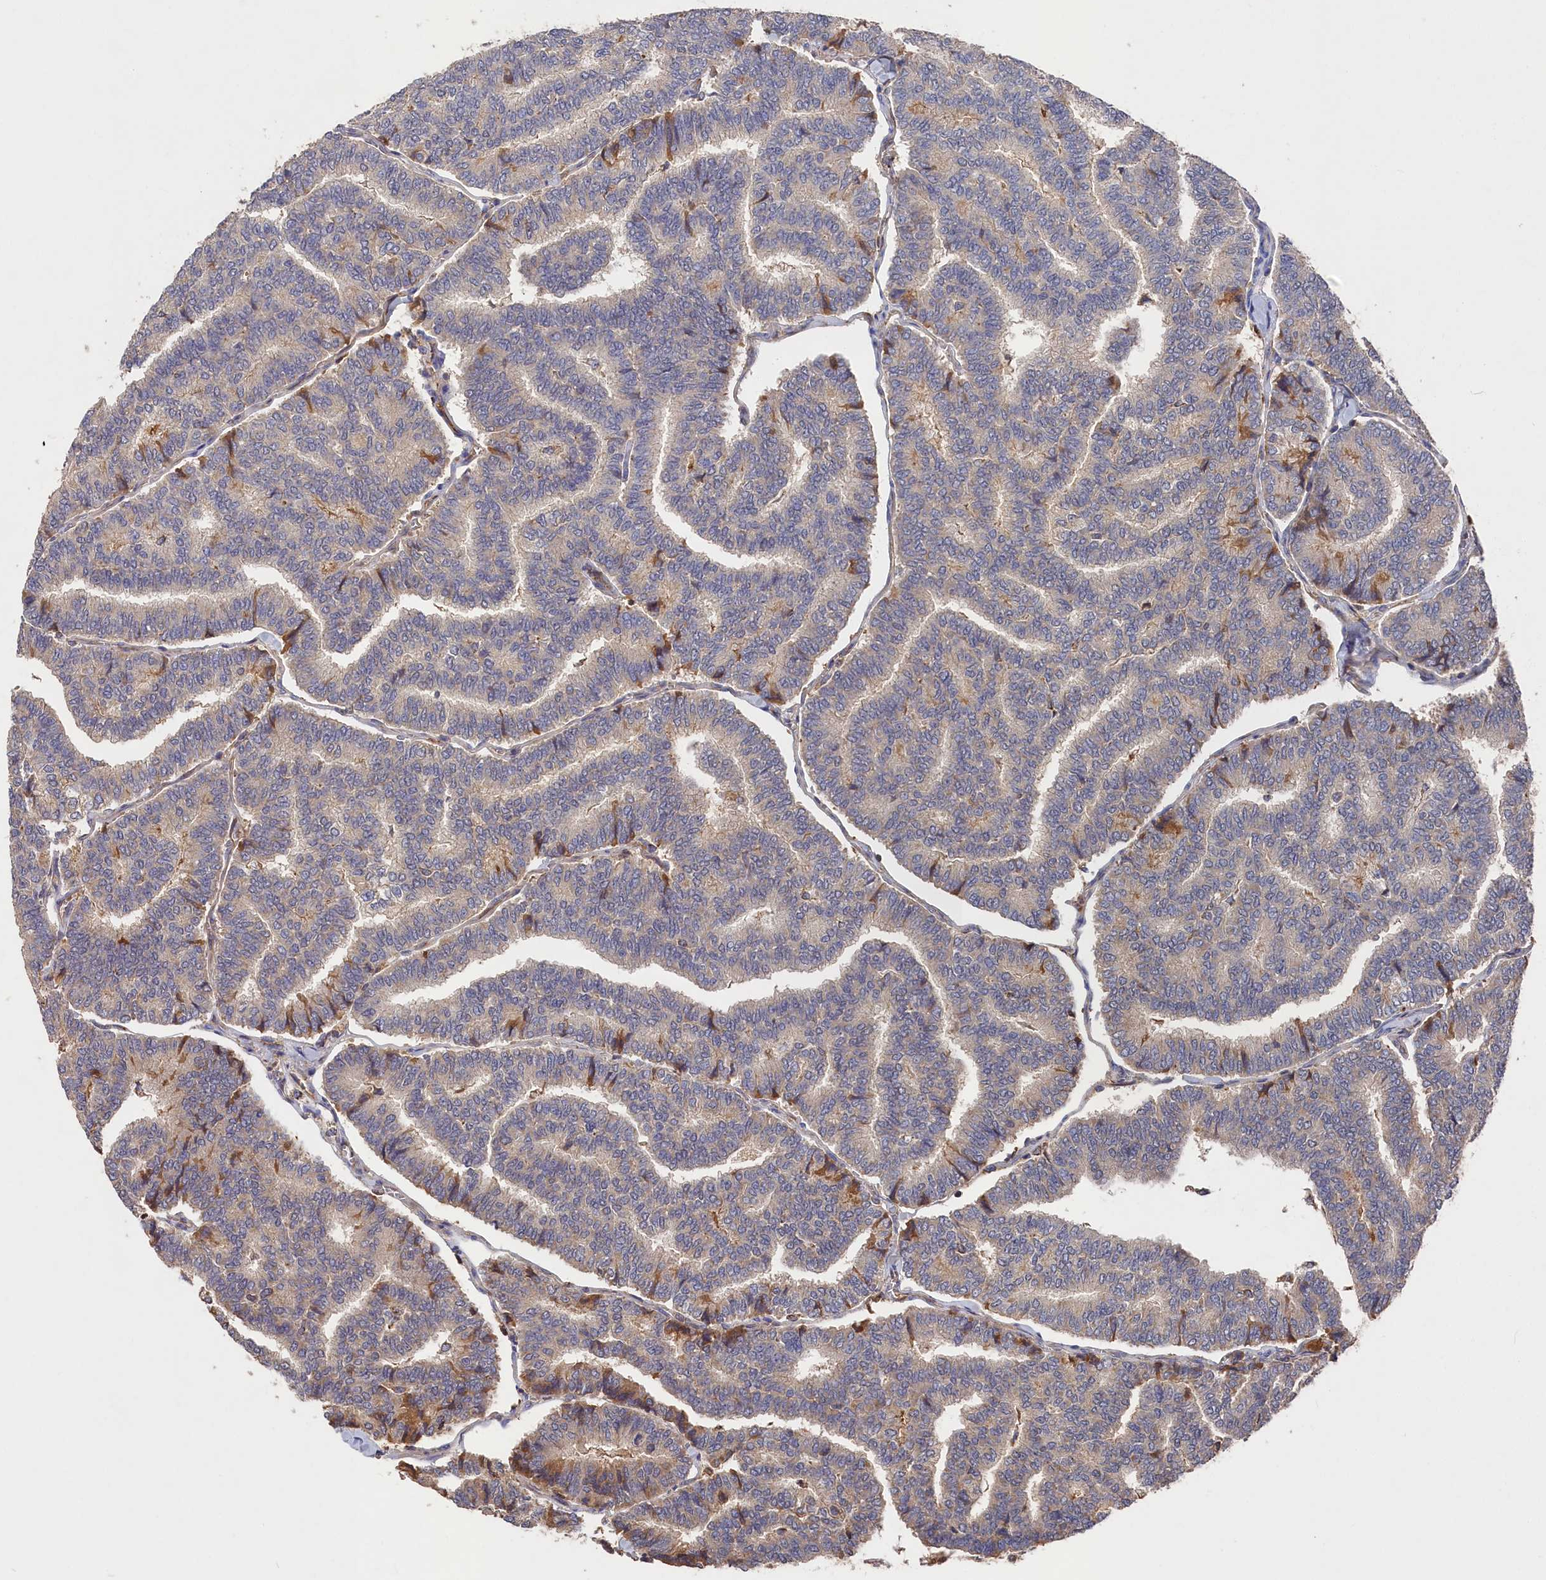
{"staining": {"intensity": "negative", "quantity": "none", "location": "none"}, "tissue": "thyroid cancer", "cell_type": "Tumor cells", "image_type": "cancer", "snomed": [{"axis": "morphology", "description": "Papillary adenocarcinoma, NOS"}, {"axis": "topography", "description": "Thyroid gland"}], "caption": "An immunohistochemistry photomicrograph of thyroid papillary adenocarcinoma is shown. There is no staining in tumor cells of thyroid papillary adenocarcinoma.", "gene": "DHRS11", "patient": {"sex": "female", "age": 35}}